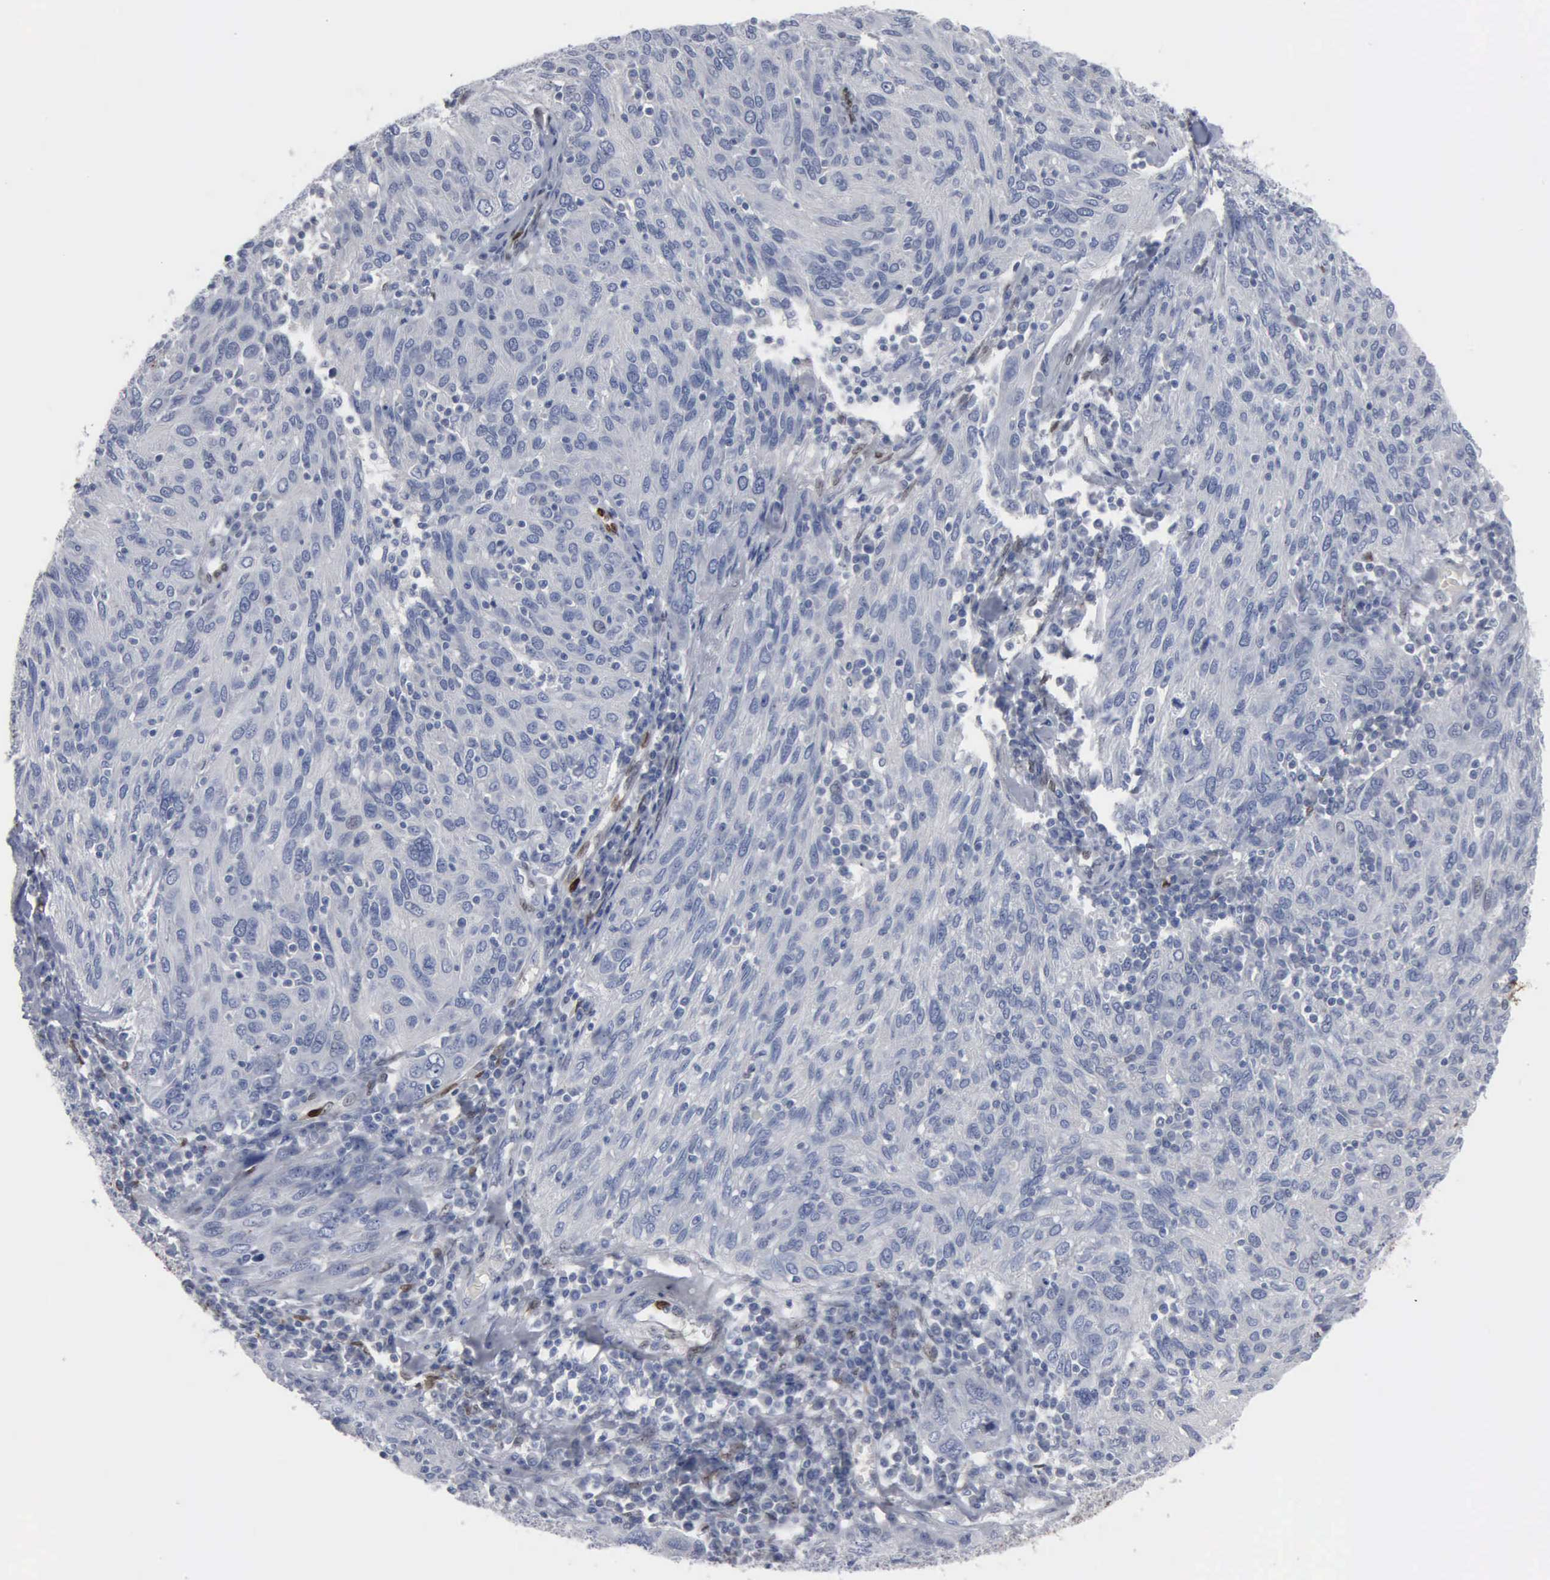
{"staining": {"intensity": "negative", "quantity": "none", "location": "none"}, "tissue": "ovarian cancer", "cell_type": "Tumor cells", "image_type": "cancer", "snomed": [{"axis": "morphology", "description": "Carcinoma, endometroid"}, {"axis": "topography", "description": "Ovary"}], "caption": "Ovarian endometroid carcinoma was stained to show a protein in brown. There is no significant positivity in tumor cells.", "gene": "FGF2", "patient": {"sex": "female", "age": 50}}